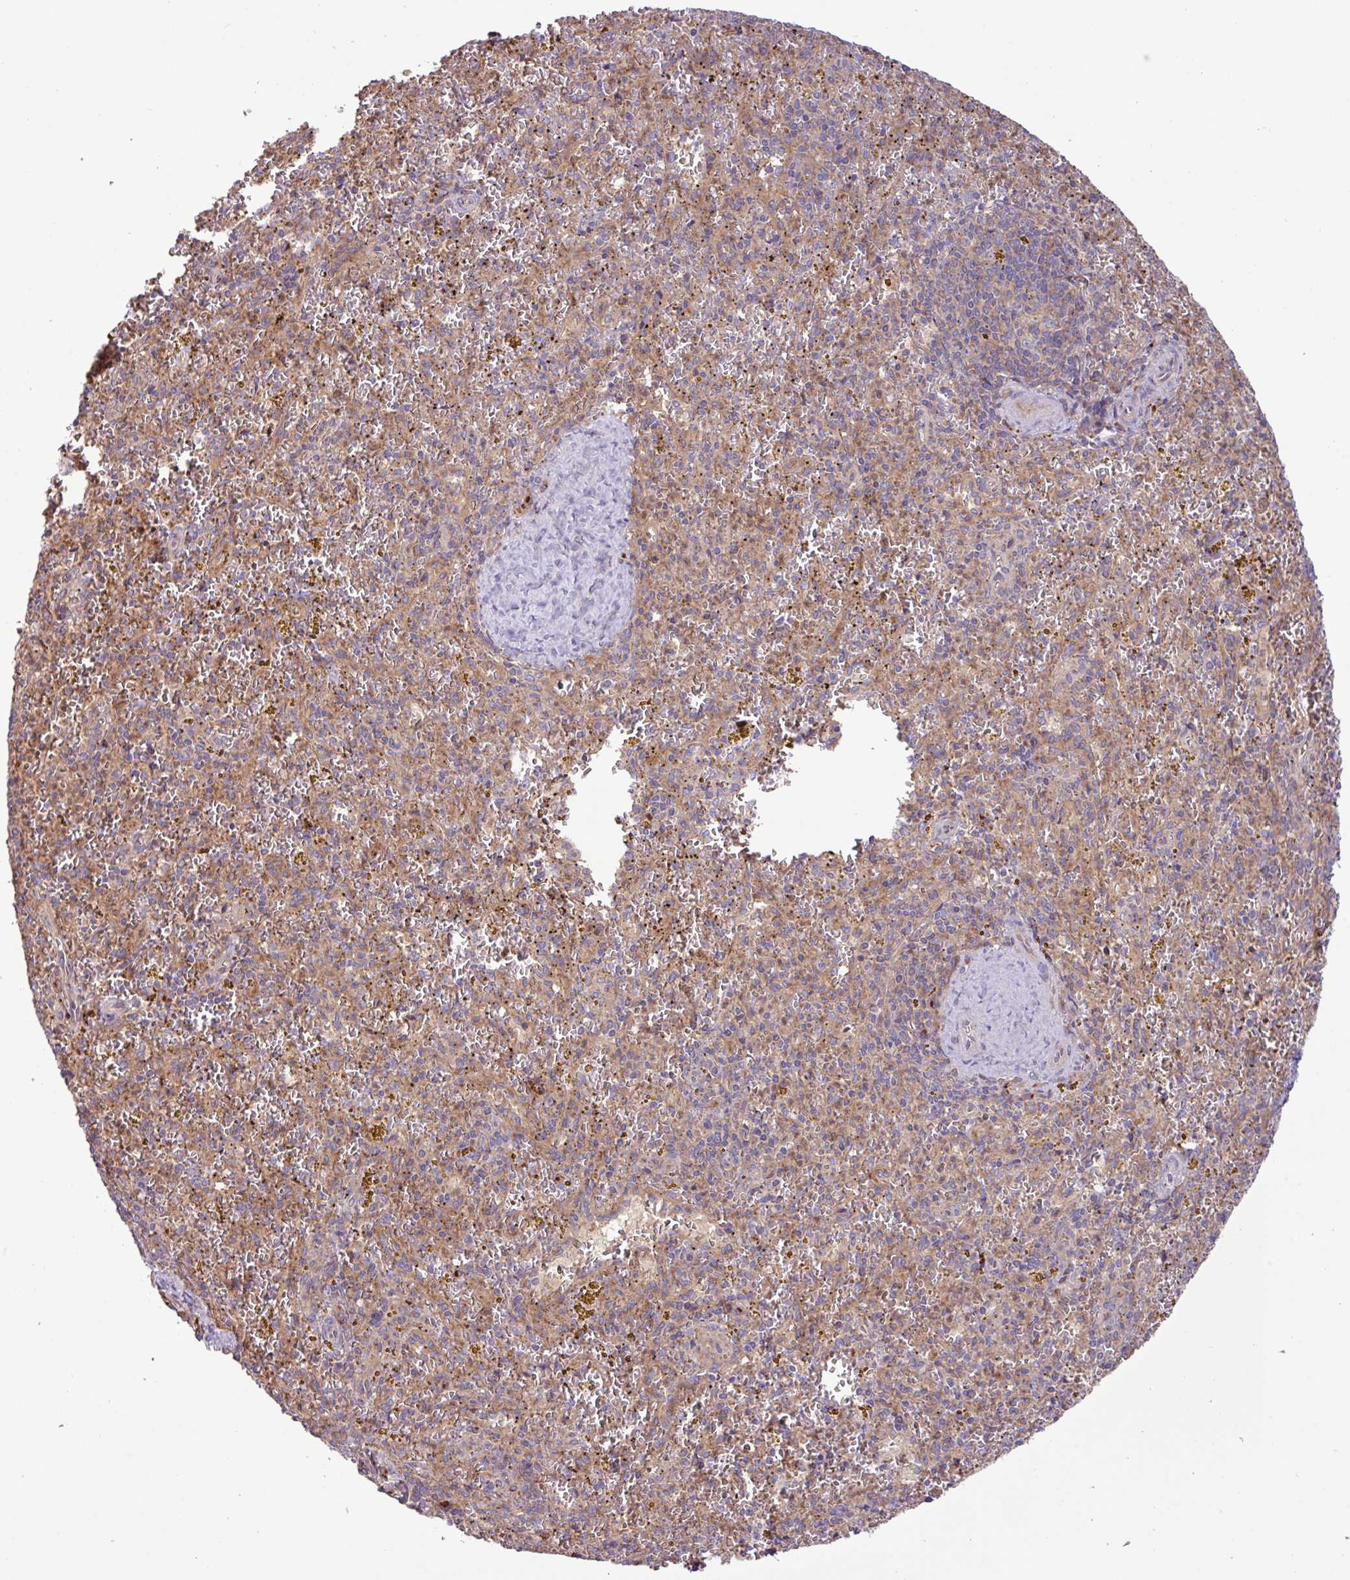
{"staining": {"intensity": "weak", "quantity": "<25%", "location": "cytoplasmic/membranous"}, "tissue": "spleen", "cell_type": "Cells in red pulp", "image_type": "normal", "snomed": [{"axis": "morphology", "description": "Normal tissue, NOS"}, {"axis": "topography", "description": "Spleen"}], "caption": "High power microscopy photomicrograph of an IHC micrograph of benign spleen, revealing no significant expression in cells in red pulp. (DAB (3,3'-diaminobenzidine) immunohistochemistry (IHC) visualized using brightfield microscopy, high magnification).", "gene": "RAB19", "patient": {"sex": "male", "age": 57}}